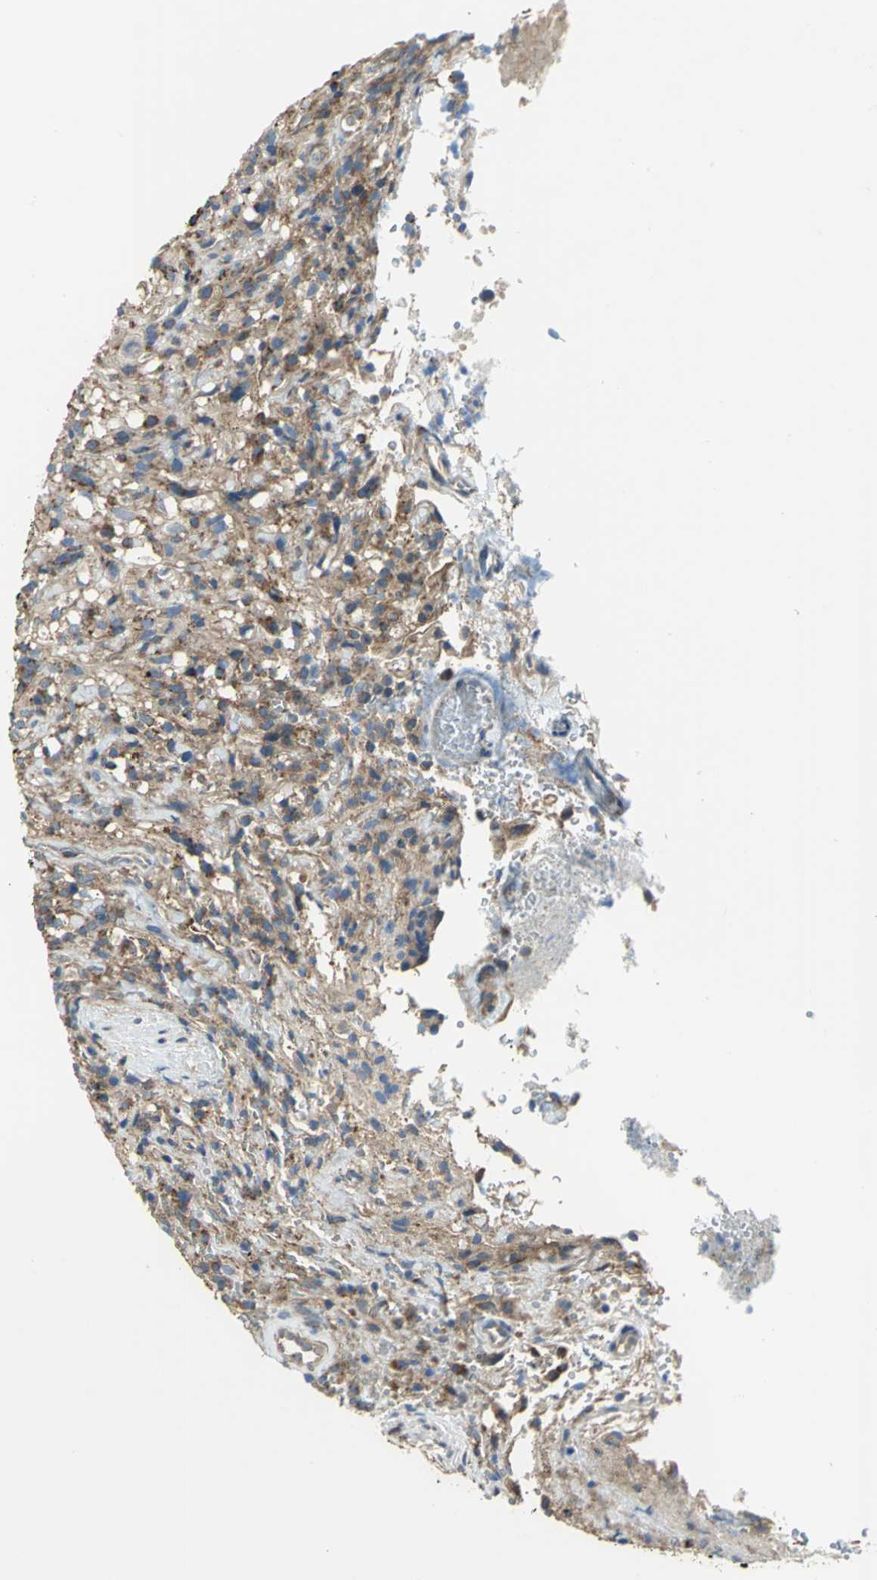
{"staining": {"intensity": "weak", "quantity": "25%-75%", "location": "cytoplasmic/membranous"}, "tissue": "glioma", "cell_type": "Tumor cells", "image_type": "cancer", "snomed": [{"axis": "morphology", "description": "Normal tissue, NOS"}, {"axis": "morphology", "description": "Glioma, malignant, High grade"}, {"axis": "topography", "description": "Cerebral cortex"}], "caption": "Immunohistochemical staining of glioma reveals weak cytoplasmic/membranous protein expression in about 25%-75% of tumor cells.", "gene": "DIAPH2", "patient": {"sex": "male", "age": 75}}